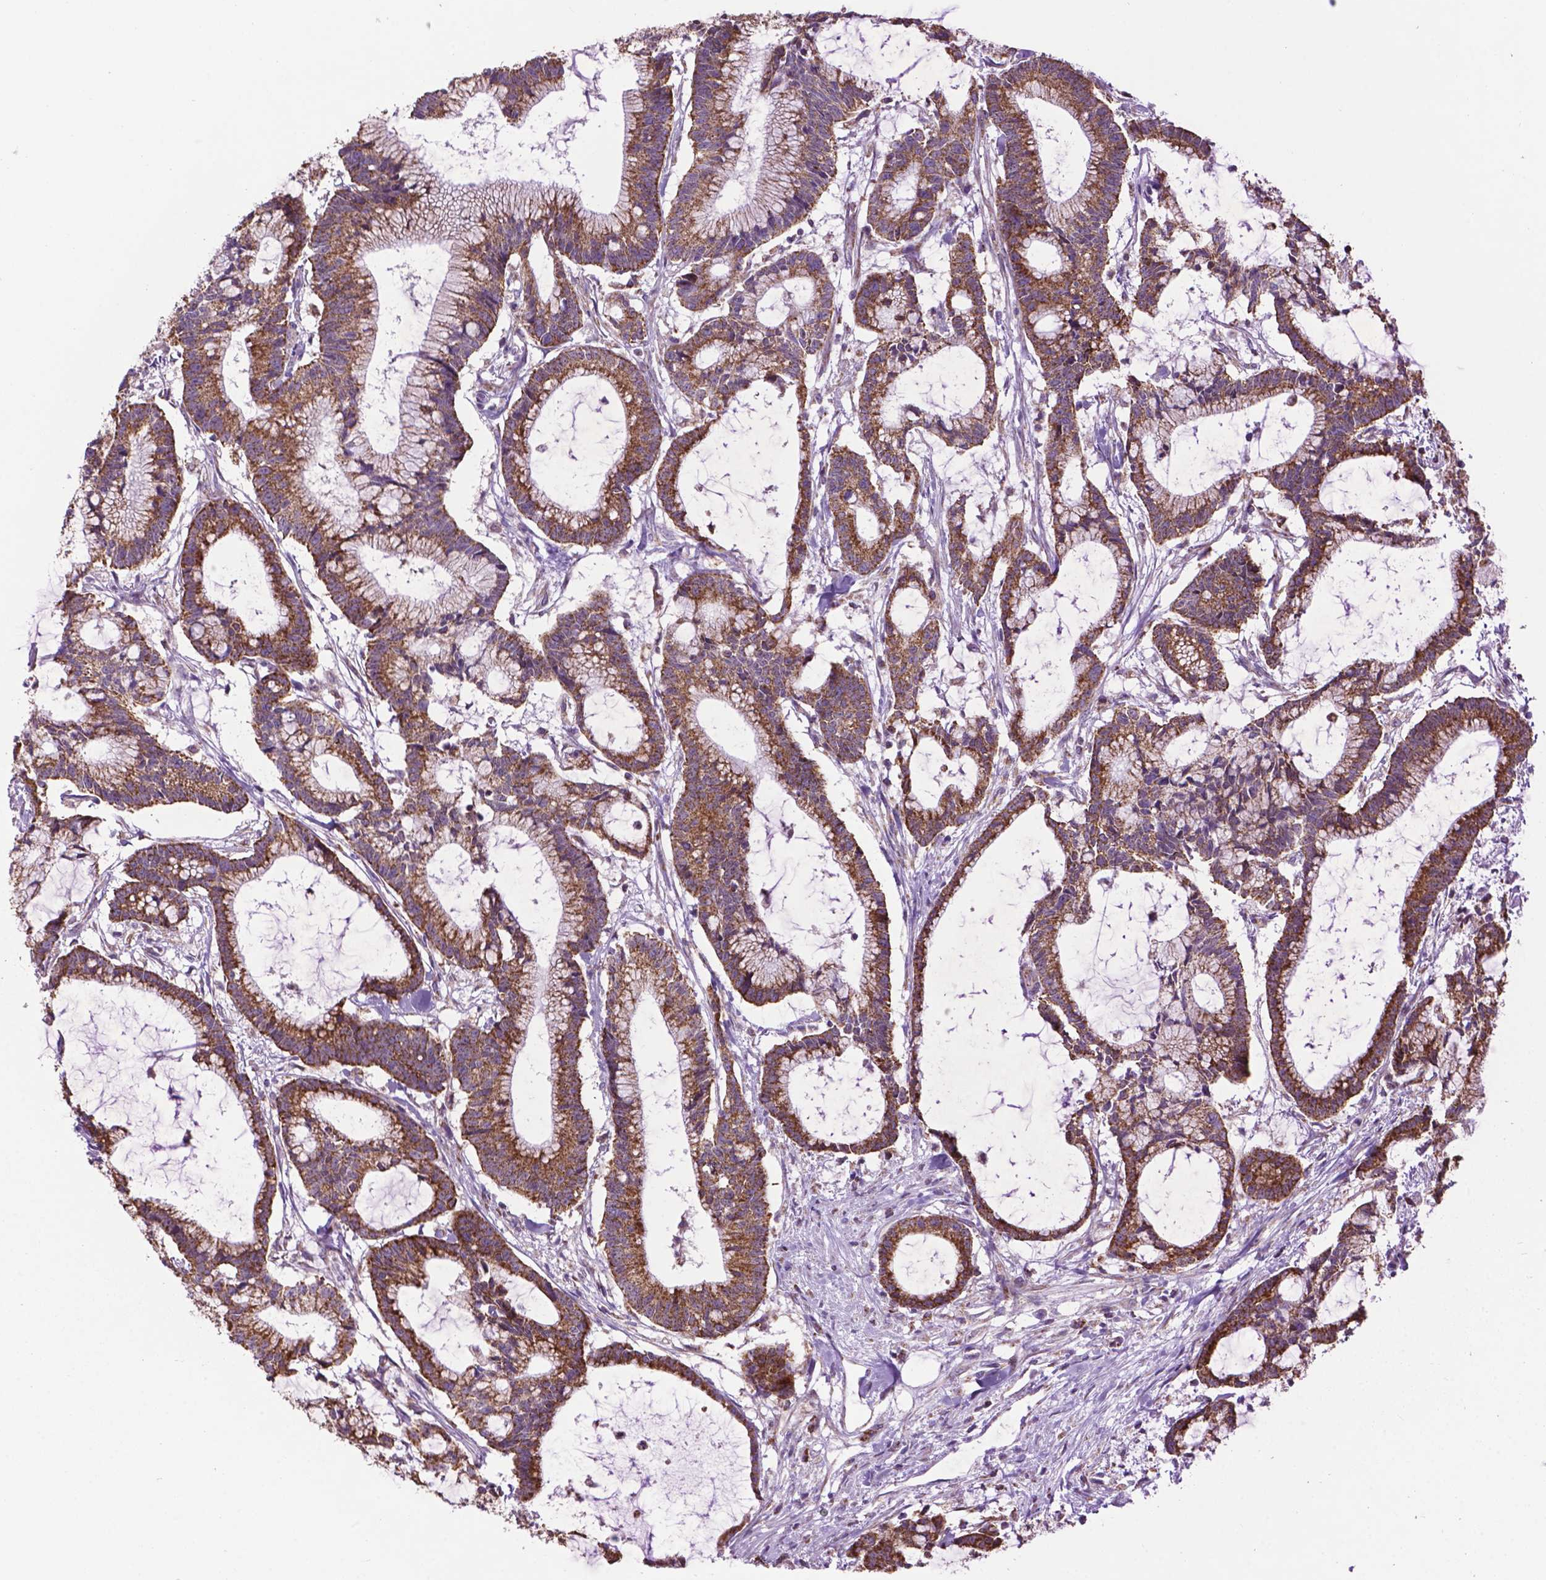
{"staining": {"intensity": "moderate", "quantity": ">75%", "location": "cytoplasmic/membranous"}, "tissue": "colorectal cancer", "cell_type": "Tumor cells", "image_type": "cancer", "snomed": [{"axis": "morphology", "description": "Adenocarcinoma, NOS"}, {"axis": "topography", "description": "Colon"}], "caption": "Tumor cells demonstrate moderate cytoplasmic/membranous staining in approximately >75% of cells in colorectal cancer (adenocarcinoma).", "gene": "PYCR3", "patient": {"sex": "female", "age": 78}}